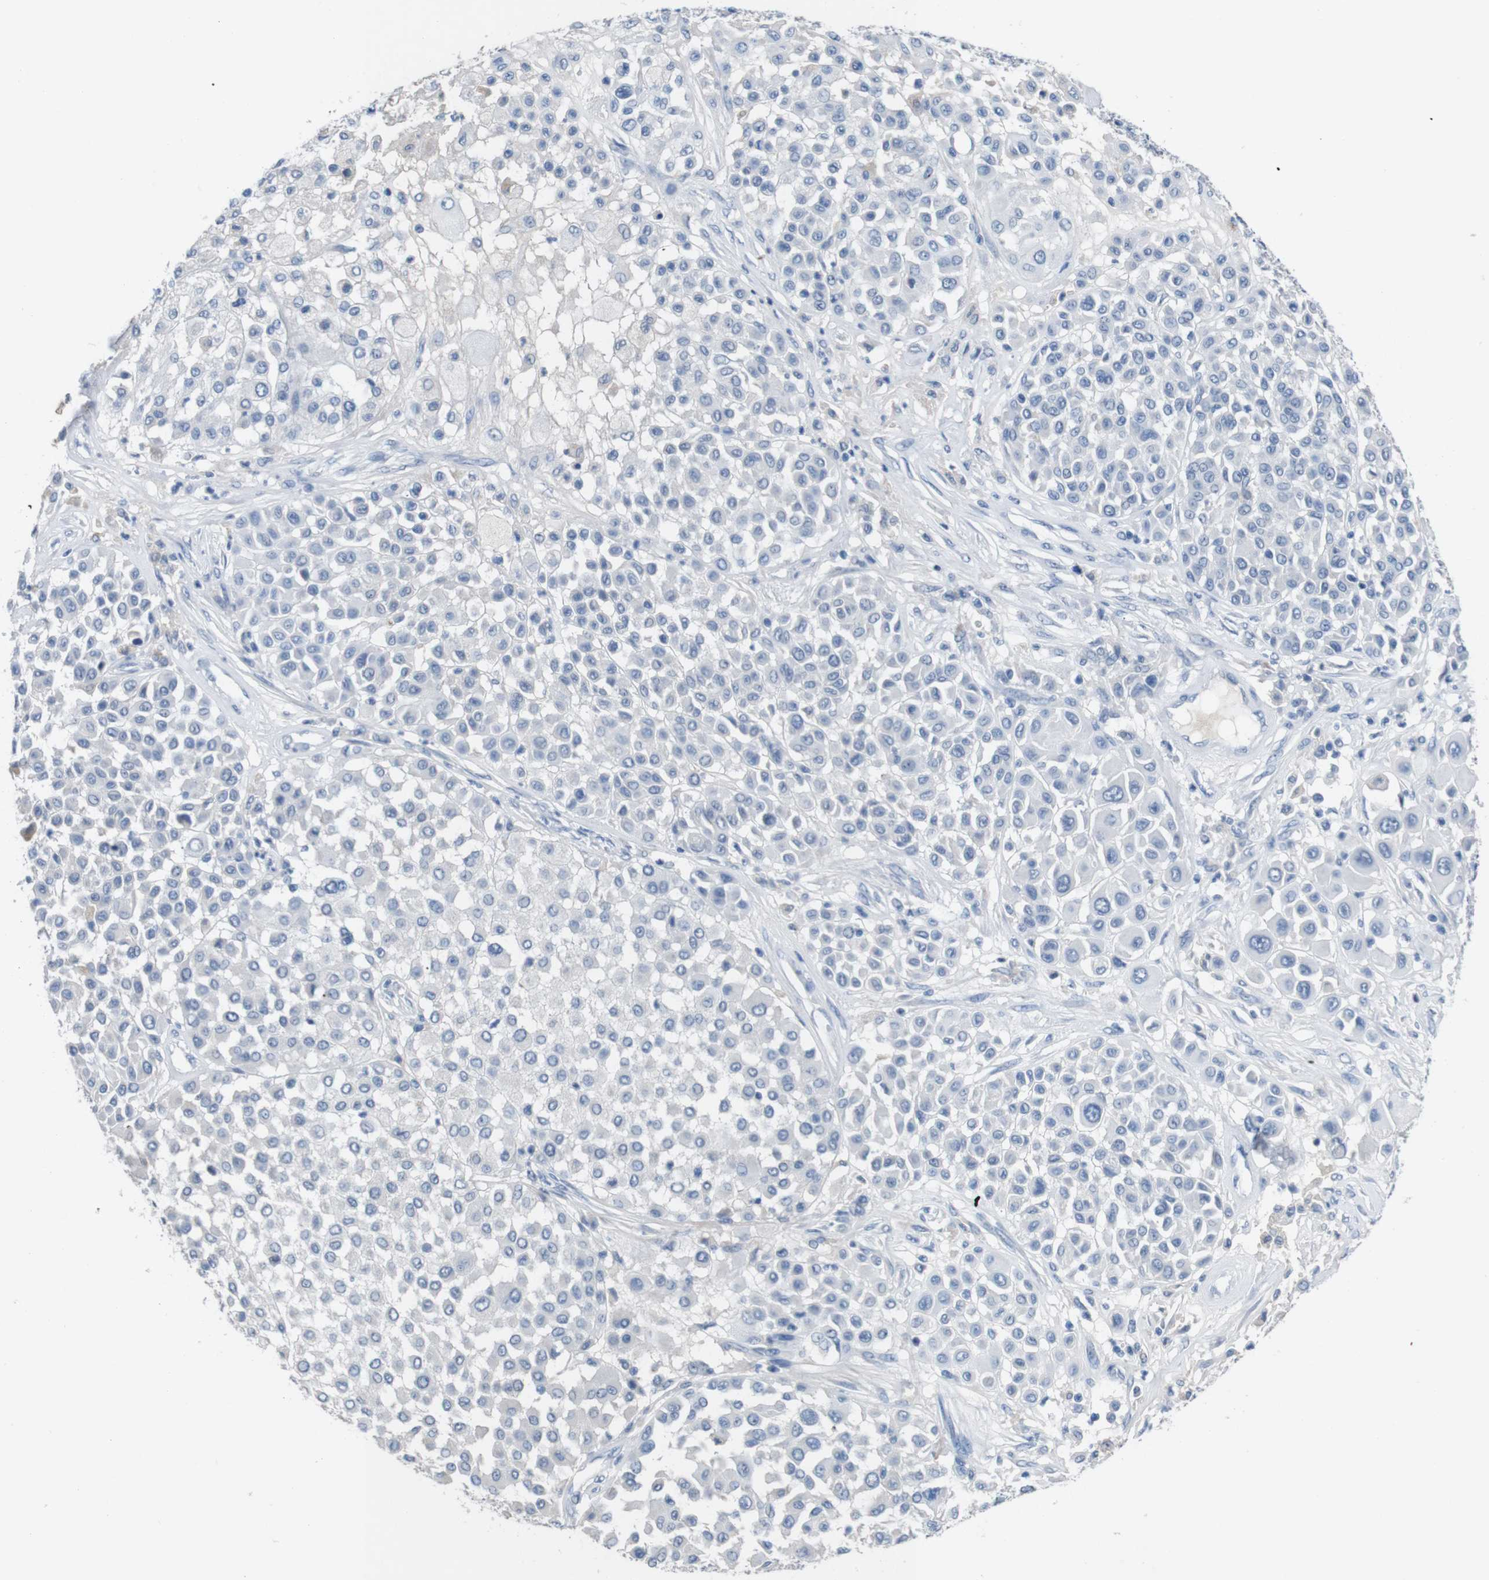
{"staining": {"intensity": "negative", "quantity": "none", "location": "none"}, "tissue": "melanoma", "cell_type": "Tumor cells", "image_type": "cancer", "snomed": [{"axis": "morphology", "description": "Malignant melanoma, Metastatic site"}, {"axis": "topography", "description": "Soft tissue"}], "caption": "Melanoma stained for a protein using immunohistochemistry exhibits no positivity tumor cells.", "gene": "SLC2A8", "patient": {"sex": "male", "age": 41}}